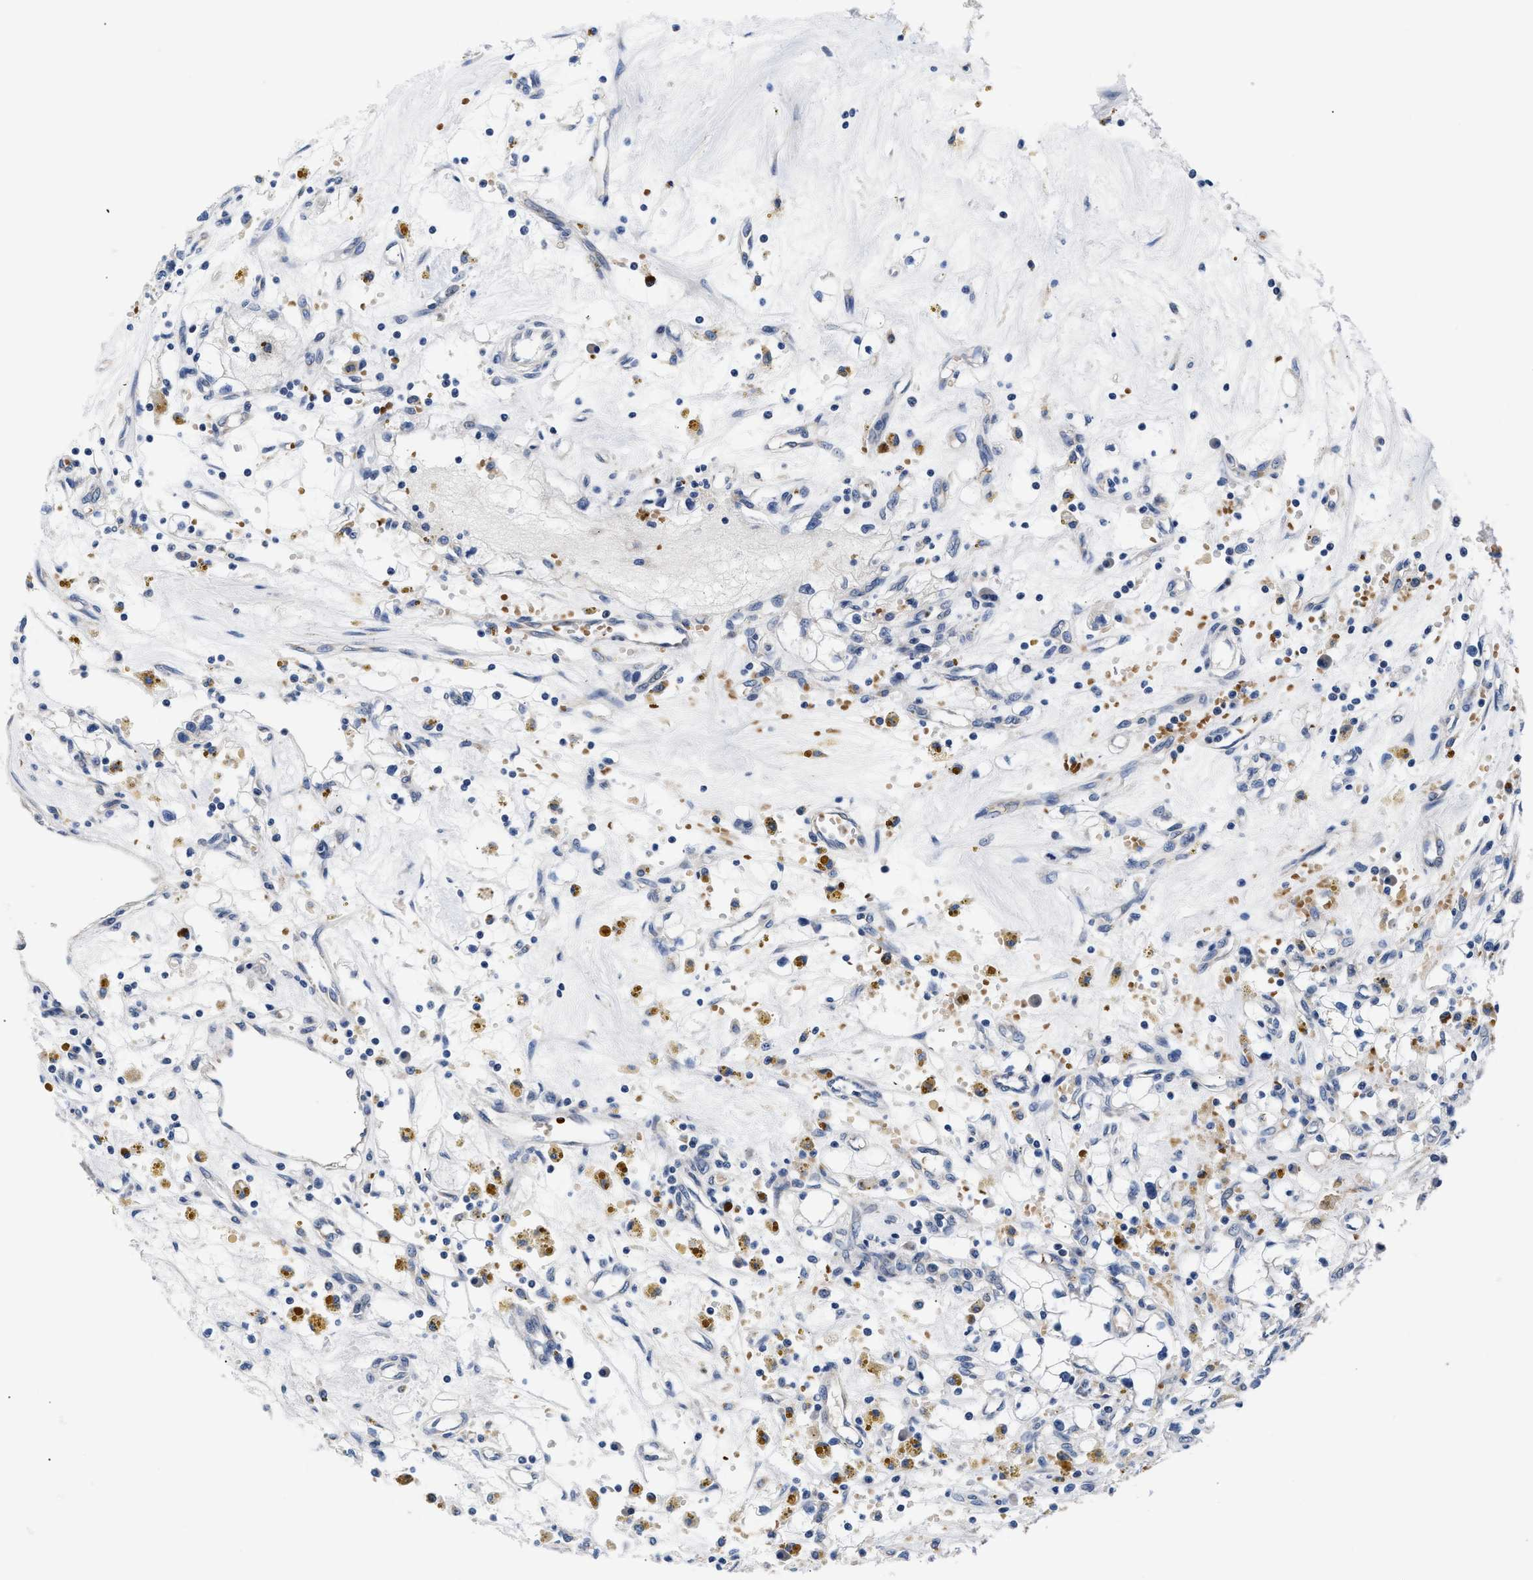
{"staining": {"intensity": "negative", "quantity": "none", "location": "none"}, "tissue": "renal cancer", "cell_type": "Tumor cells", "image_type": "cancer", "snomed": [{"axis": "morphology", "description": "Adenocarcinoma, NOS"}, {"axis": "topography", "description": "Kidney"}], "caption": "Immunohistochemistry (IHC) photomicrograph of neoplastic tissue: renal cancer stained with DAB displays no significant protein staining in tumor cells.", "gene": "RINT1", "patient": {"sex": "male", "age": 56}}